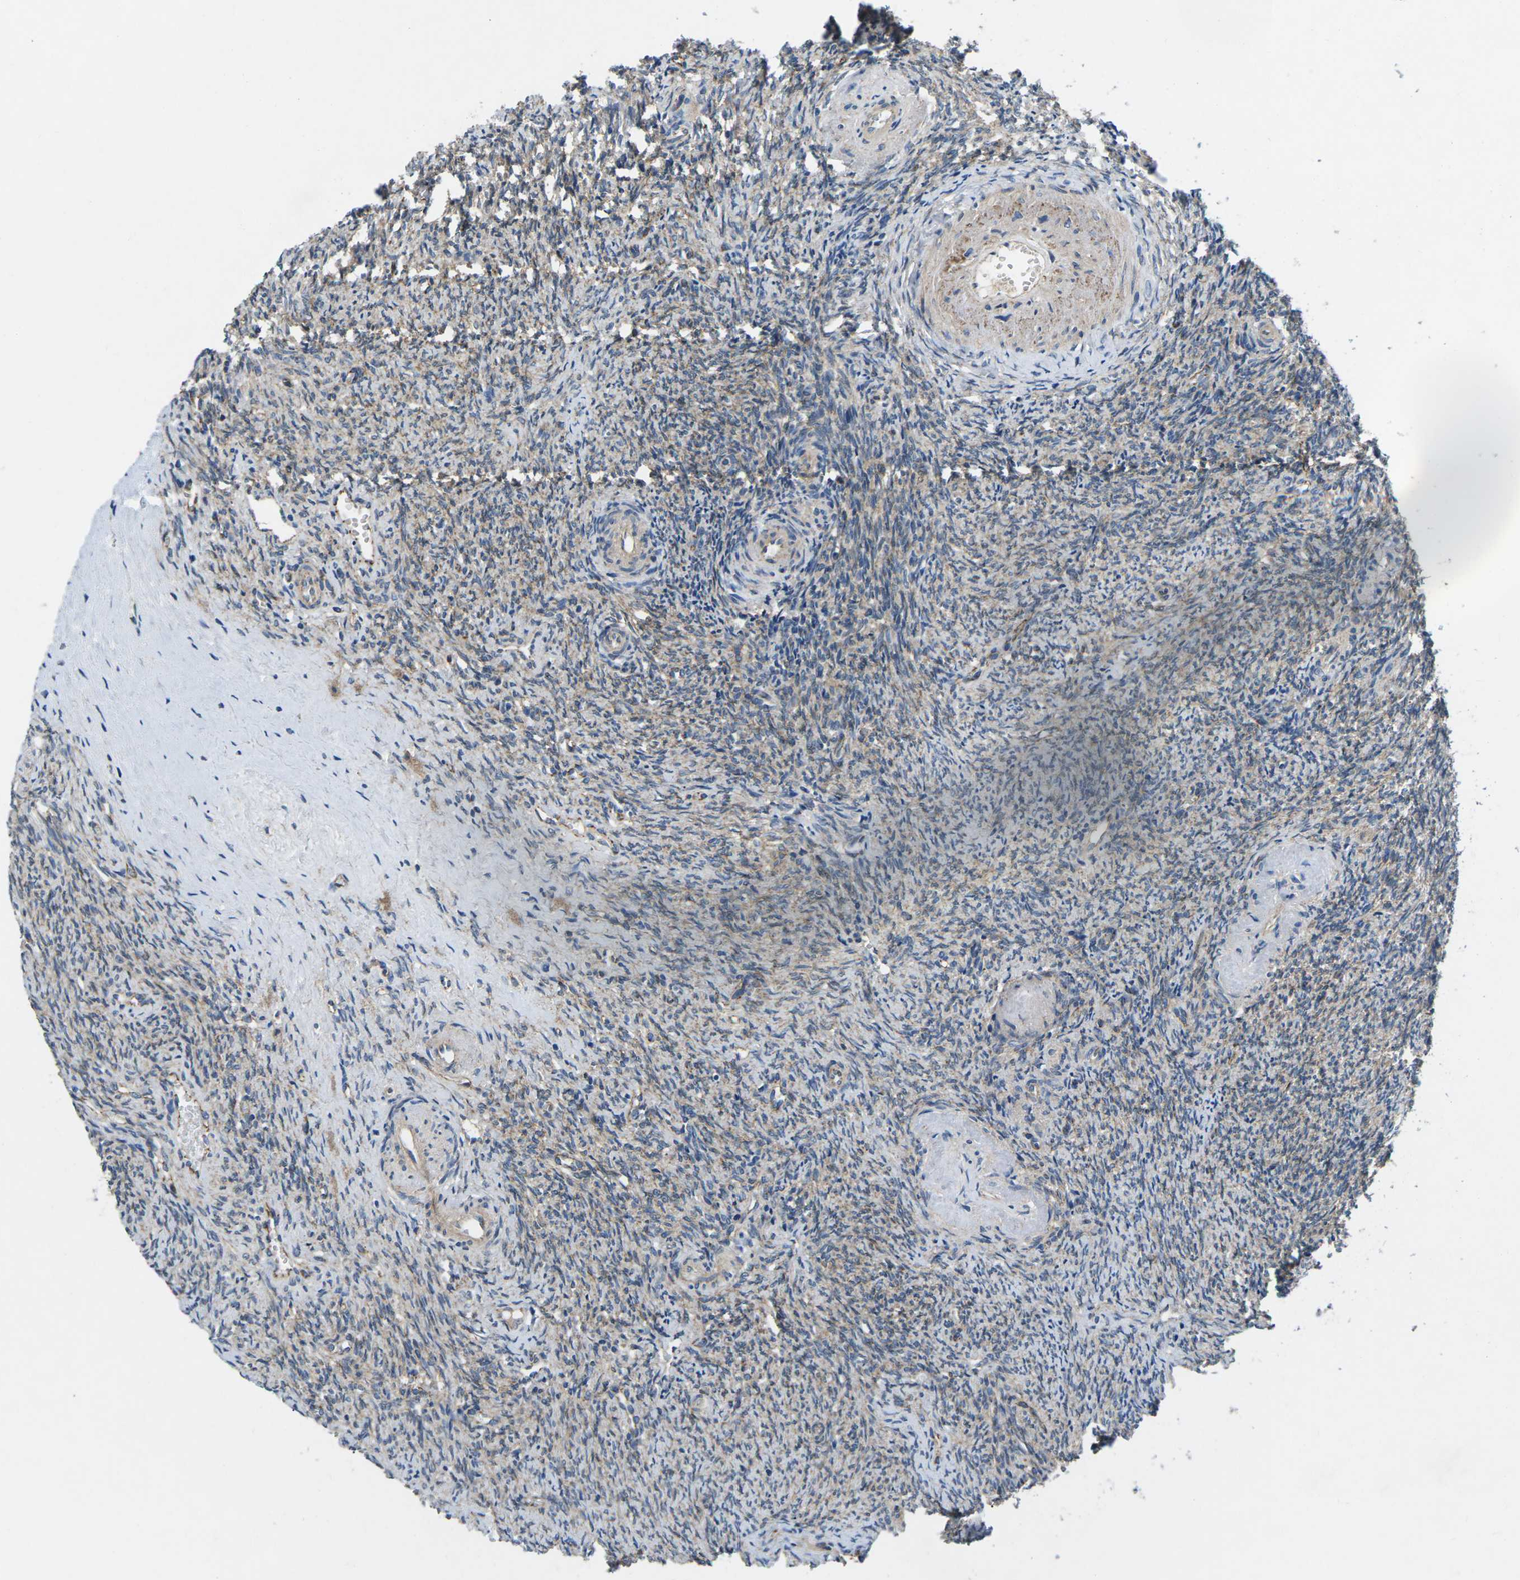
{"staining": {"intensity": "weak", "quantity": "25%-75%", "location": "cytoplasmic/membranous"}, "tissue": "ovary", "cell_type": "Ovarian stroma cells", "image_type": "normal", "snomed": [{"axis": "morphology", "description": "Normal tissue, NOS"}, {"axis": "topography", "description": "Ovary"}], "caption": "Human ovary stained with a protein marker reveals weak staining in ovarian stroma cells.", "gene": "CTNND1", "patient": {"sex": "female", "age": 41}}